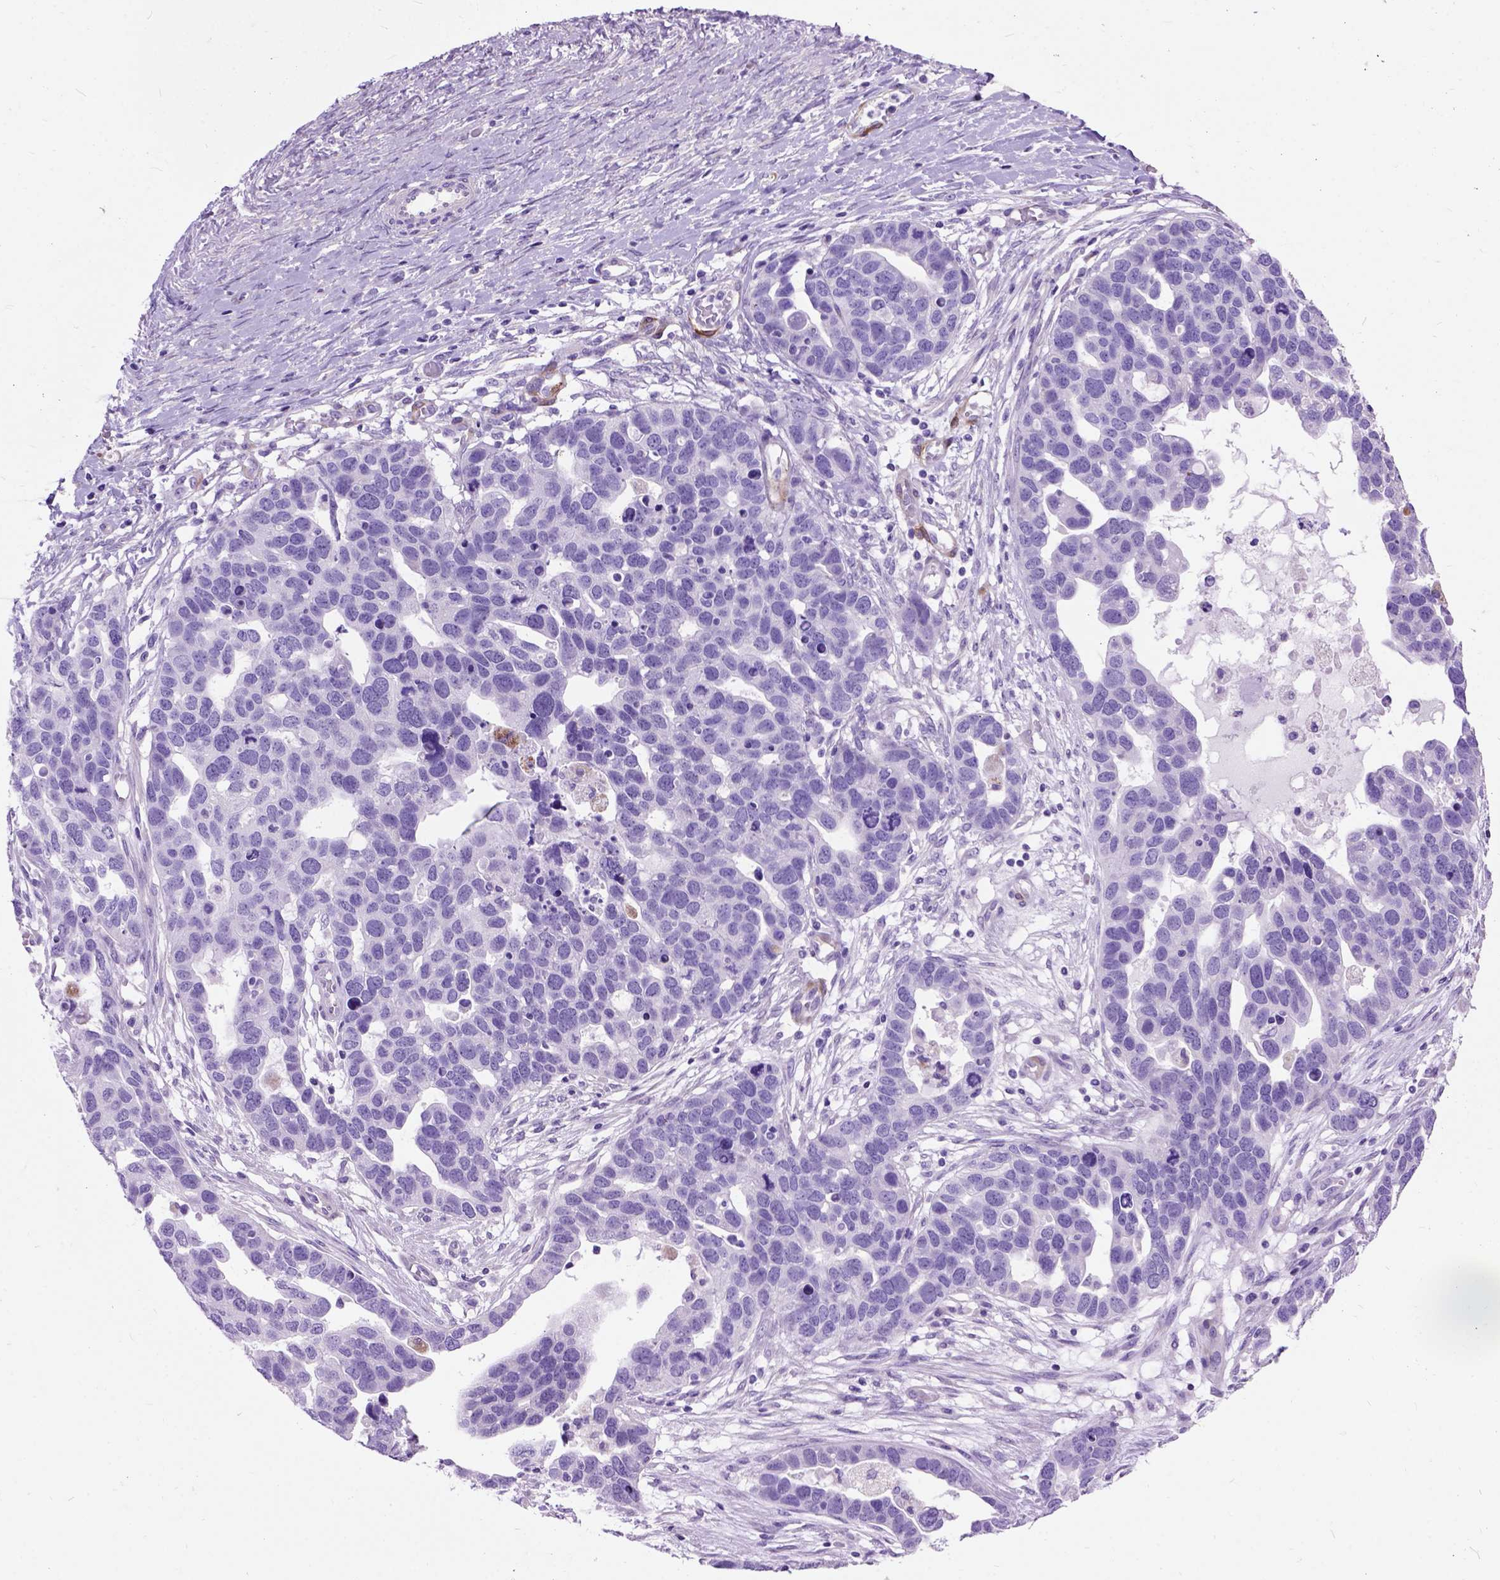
{"staining": {"intensity": "negative", "quantity": "none", "location": "none"}, "tissue": "ovarian cancer", "cell_type": "Tumor cells", "image_type": "cancer", "snomed": [{"axis": "morphology", "description": "Cystadenocarcinoma, serous, NOS"}, {"axis": "topography", "description": "Ovary"}], "caption": "Protein analysis of ovarian cancer (serous cystadenocarcinoma) demonstrates no significant positivity in tumor cells. (DAB (3,3'-diaminobenzidine) immunohistochemistry, high magnification).", "gene": "MAPT", "patient": {"sex": "female", "age": 54}}